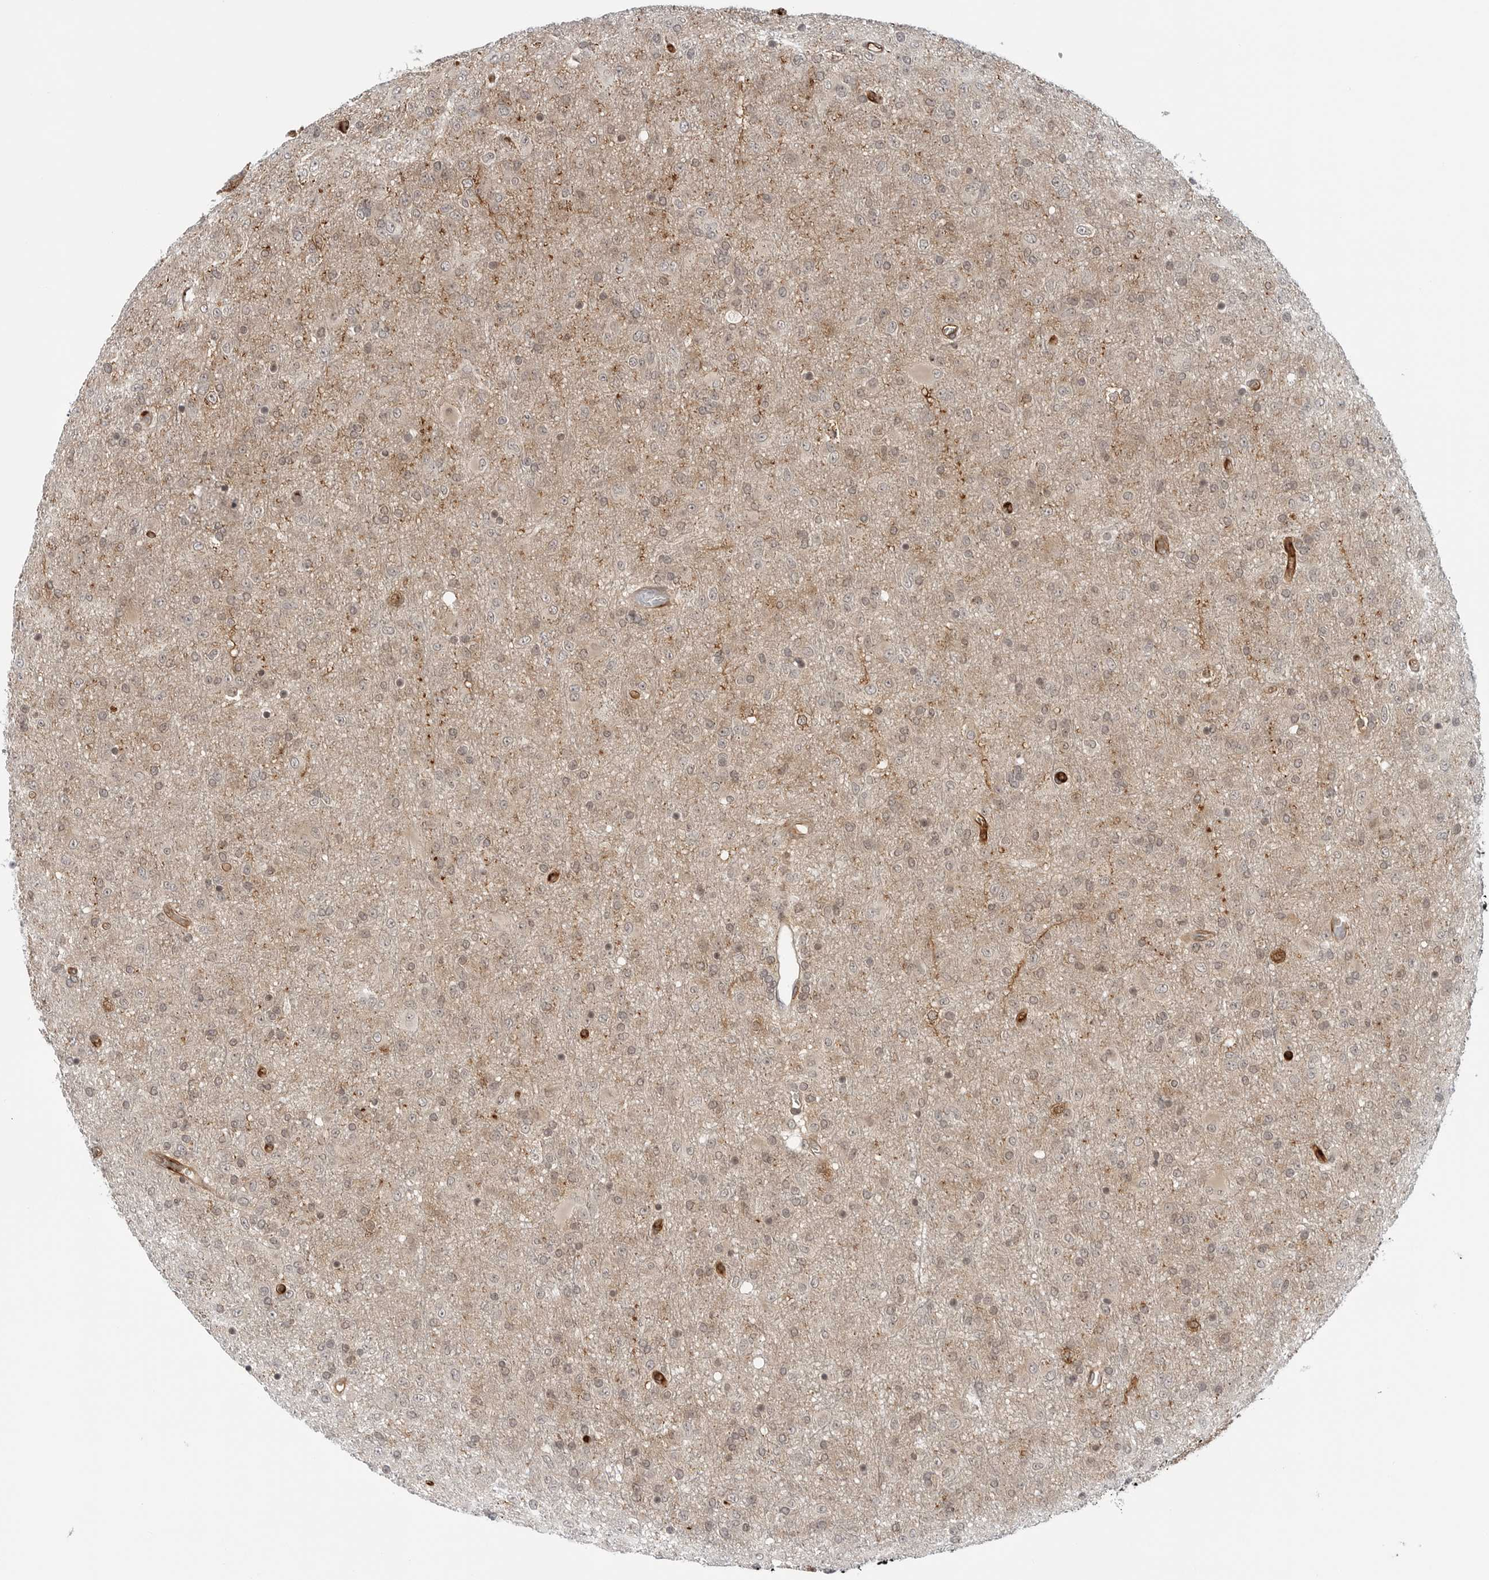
{"staining": {"intensity": "weak", "quantity": ">75%", "location": "cytoplasmic/membranous"}, "tissue": "glioma", "cell_type": "Tumor cells", "image_type": "cancer", "snomed": [{"axis": "morphology", "description": "Glioma, malignant, Low grade"}, {"axis": "topography", "description": "Brain"}], "caption": "IHC staining of malignant glioma (low-grade), which demonstrates low levels of weak cytoplasmic/membranous staining in approximately >75% of tumor cells indicating weak cytoplasmic/membranous protein positivity. The staining was performed using DAB (brown) for protein detection and nuclei were counterstained in hematoxylin (blue).", "gene": "STXBP3", "patient": {"sex": "male", "age": 65}}